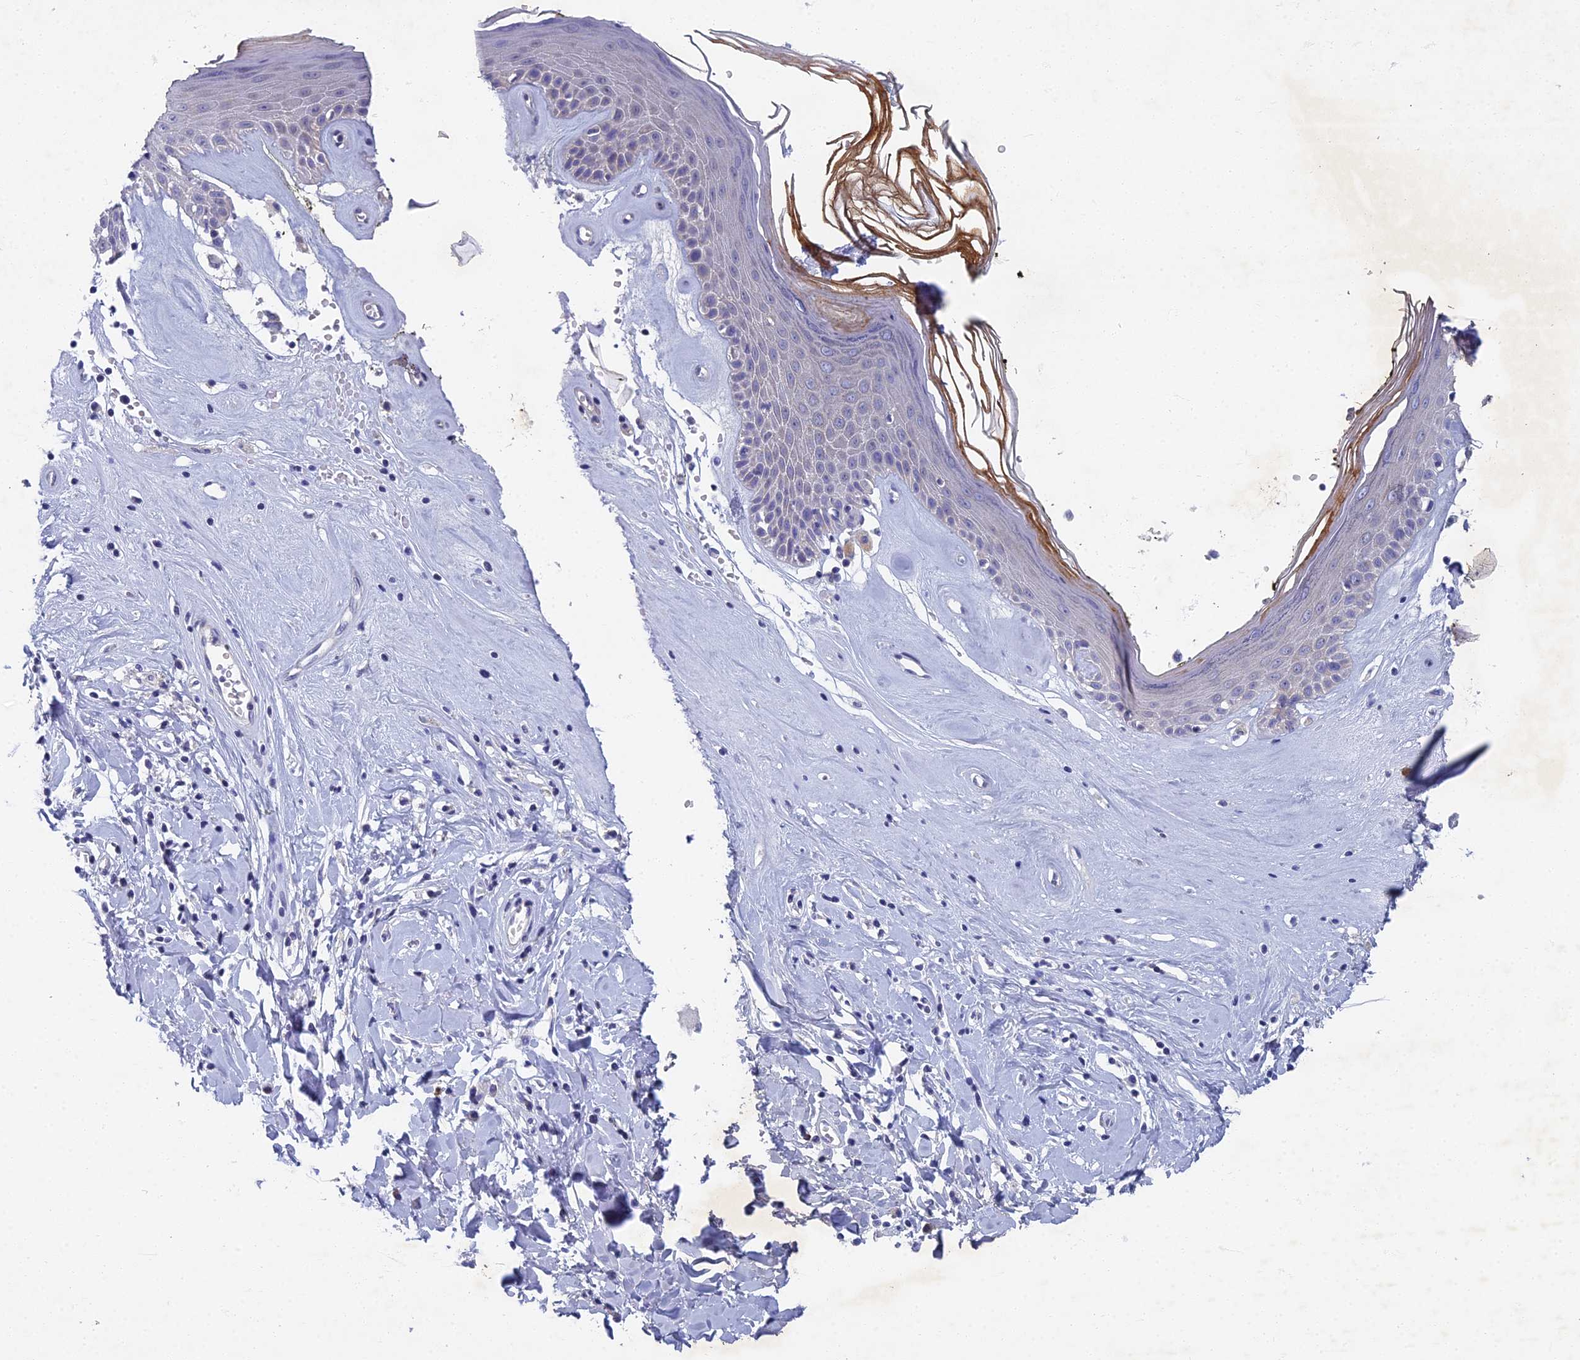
{"staining": {"intensity": "weak", "quantity": "25%-75%", "location": "cytoplasmic/membranous"}, "tissue": "skin", "cell_type": "Epidermal cells", "image_type": "normal", "snomed": [{"axis": "morphology", "description": "Normal tissue, NOS"}, {"axis": "morphology", "description": "Inflammation, NOS"}, {"axis": "topography", "description": "Vulva"}], "caption": "Protein analysis of benign skin shows weak cytoplasmic/membranous expression in approximately 25%-75% of epidermal cells.", "gene": "SPIN4", "patient": {"sex": "female", "age": 84}}